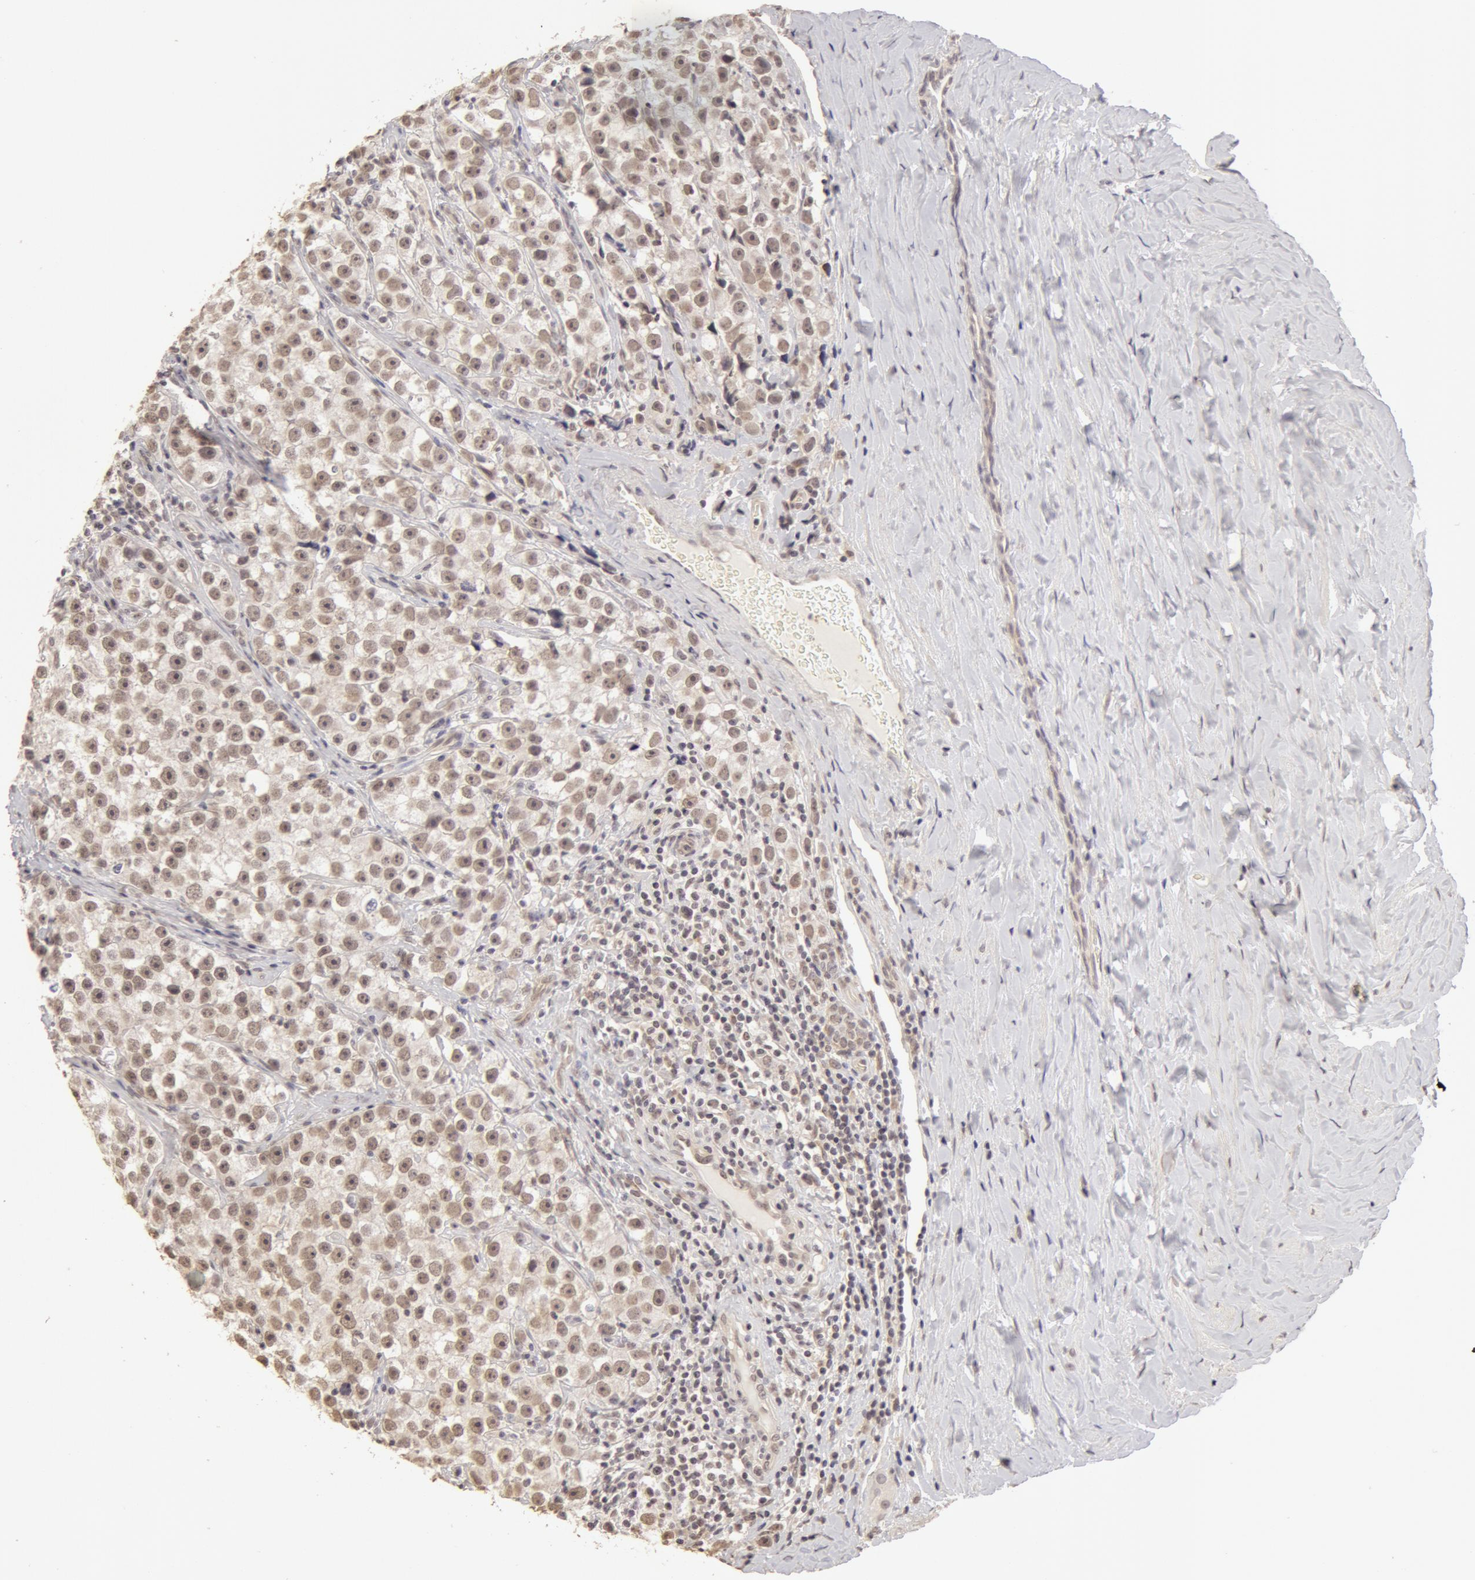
{"staining": {"intensity": "weak", "quantity": ">75%", "location": "nuclear"}, "tissue": "testis cancer", "cell_type": "Tumor cells", "image_type": "cancer", "snomed": [{"axis": "morphology", "description": "Seminoma, NOS"}, {"axis": "topography", "description": "Testis"}], "caption": "Immunohistochemistry of human seminoma (testis) displays low levels of weak nuclear expression in approximately >75% of tumor cells.", "gene": "ADAM10", "patient": {"sex": "male", "age": 32}}